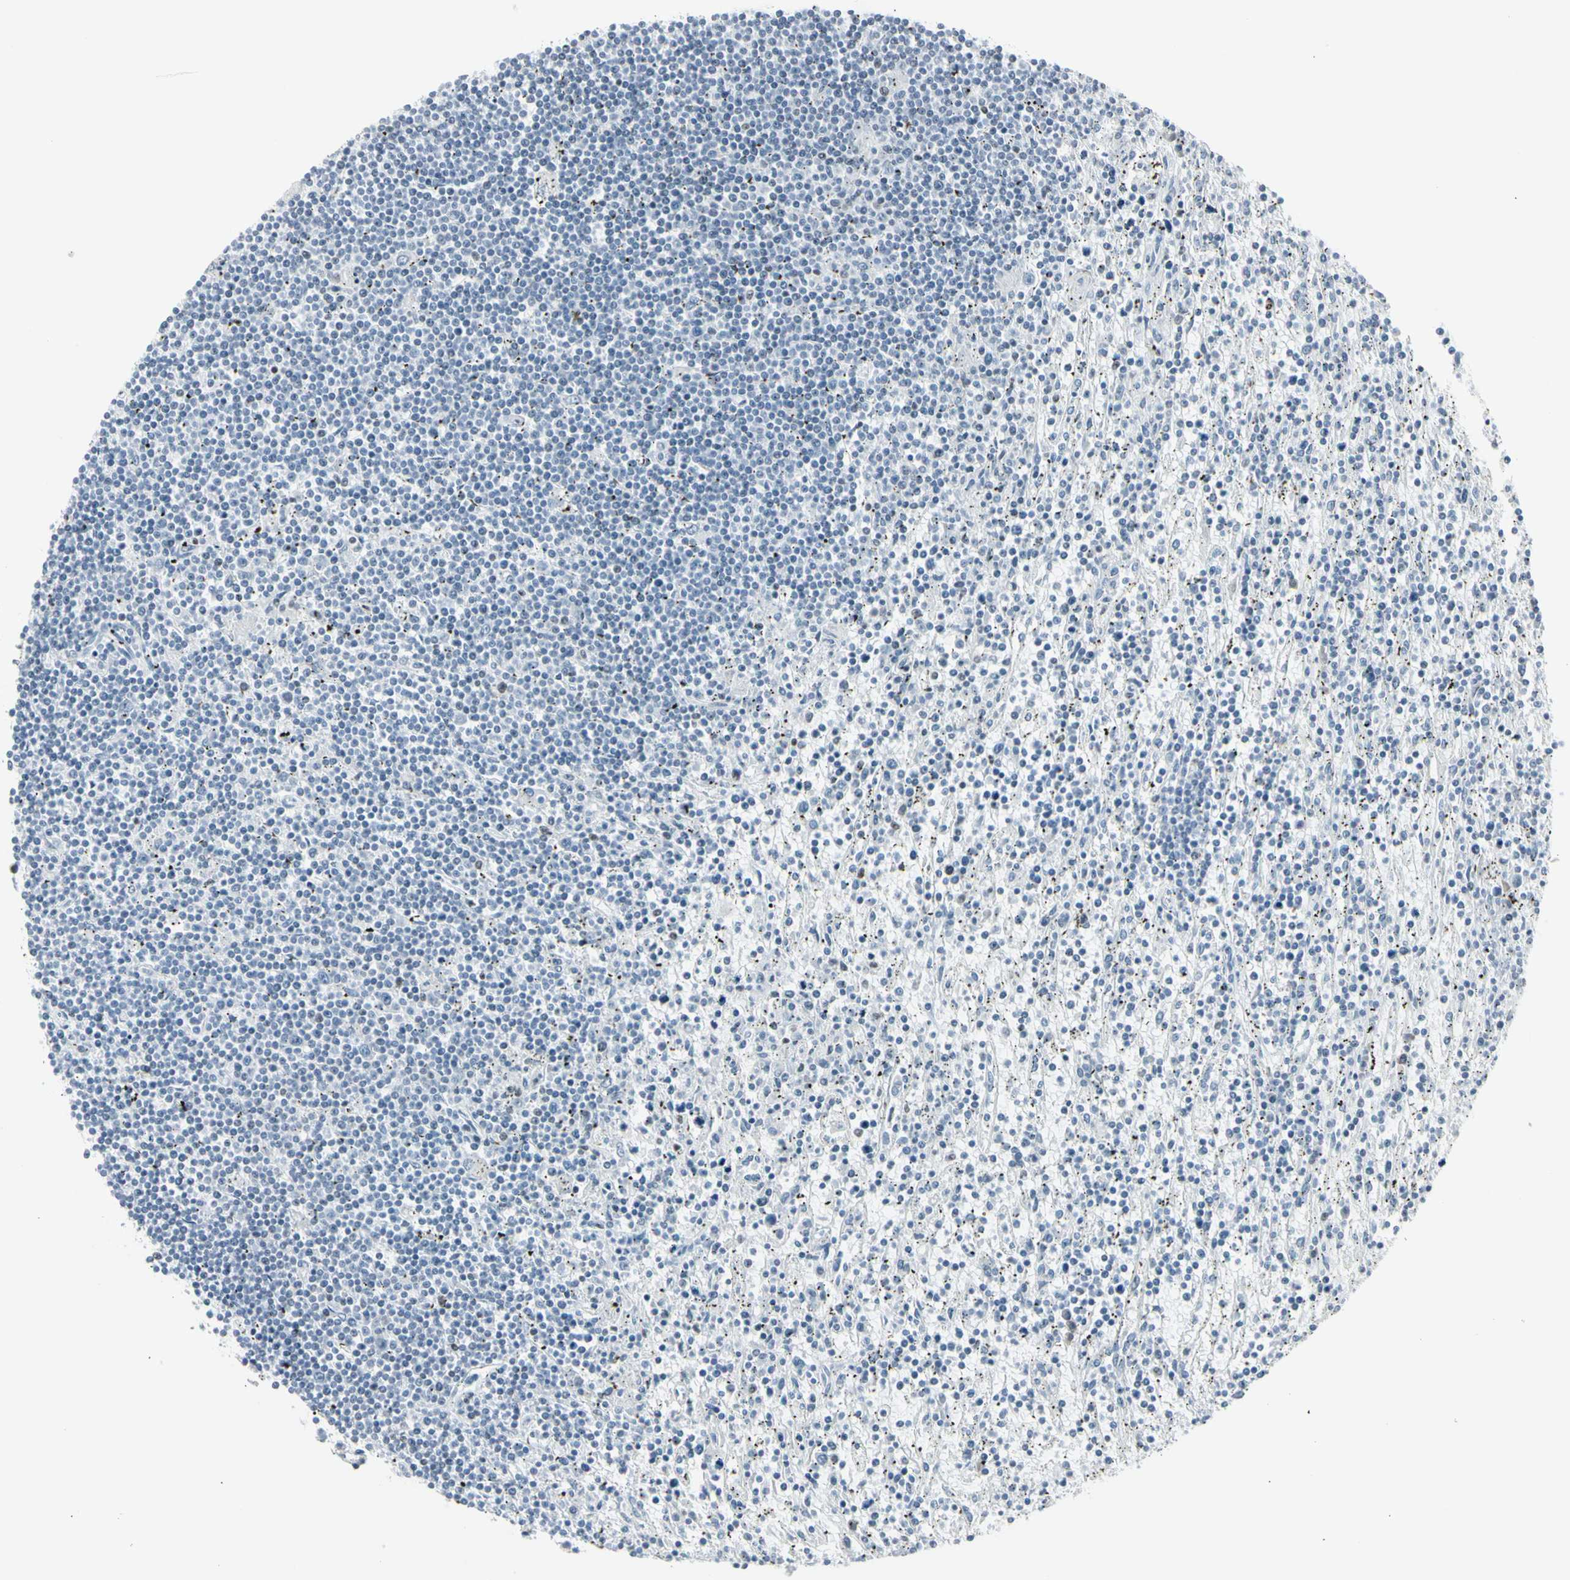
{"staining": {"intensity": "negative", "quantity": "none", "location": "none"}, "tissue": "lymphoma", "cell_type": "Tumor cells", "image_type": "cancer", "snomed": [{"axis": "morphology", "description": "Malignant lymphoma, non-Hodgkin's type, Low grade"}, {"axis": "topography", "description": "Spleen"}], "caption": "Immunohistochemistry (IHC) histopathology image of human malignant lymphoma, non-Hodgkin's type (low-grade) stained for a protein (brown), which exhibits no expression in tumor cells. (Stains: DAB (3,3'-diaminobenzidine) immunohistochemistry with hematoxylin counter stain, Microscopy: brightfield microscopy at high magnification).", "gene": "ZBTB7B", "patient": {"sex": "male", "age": 76}}